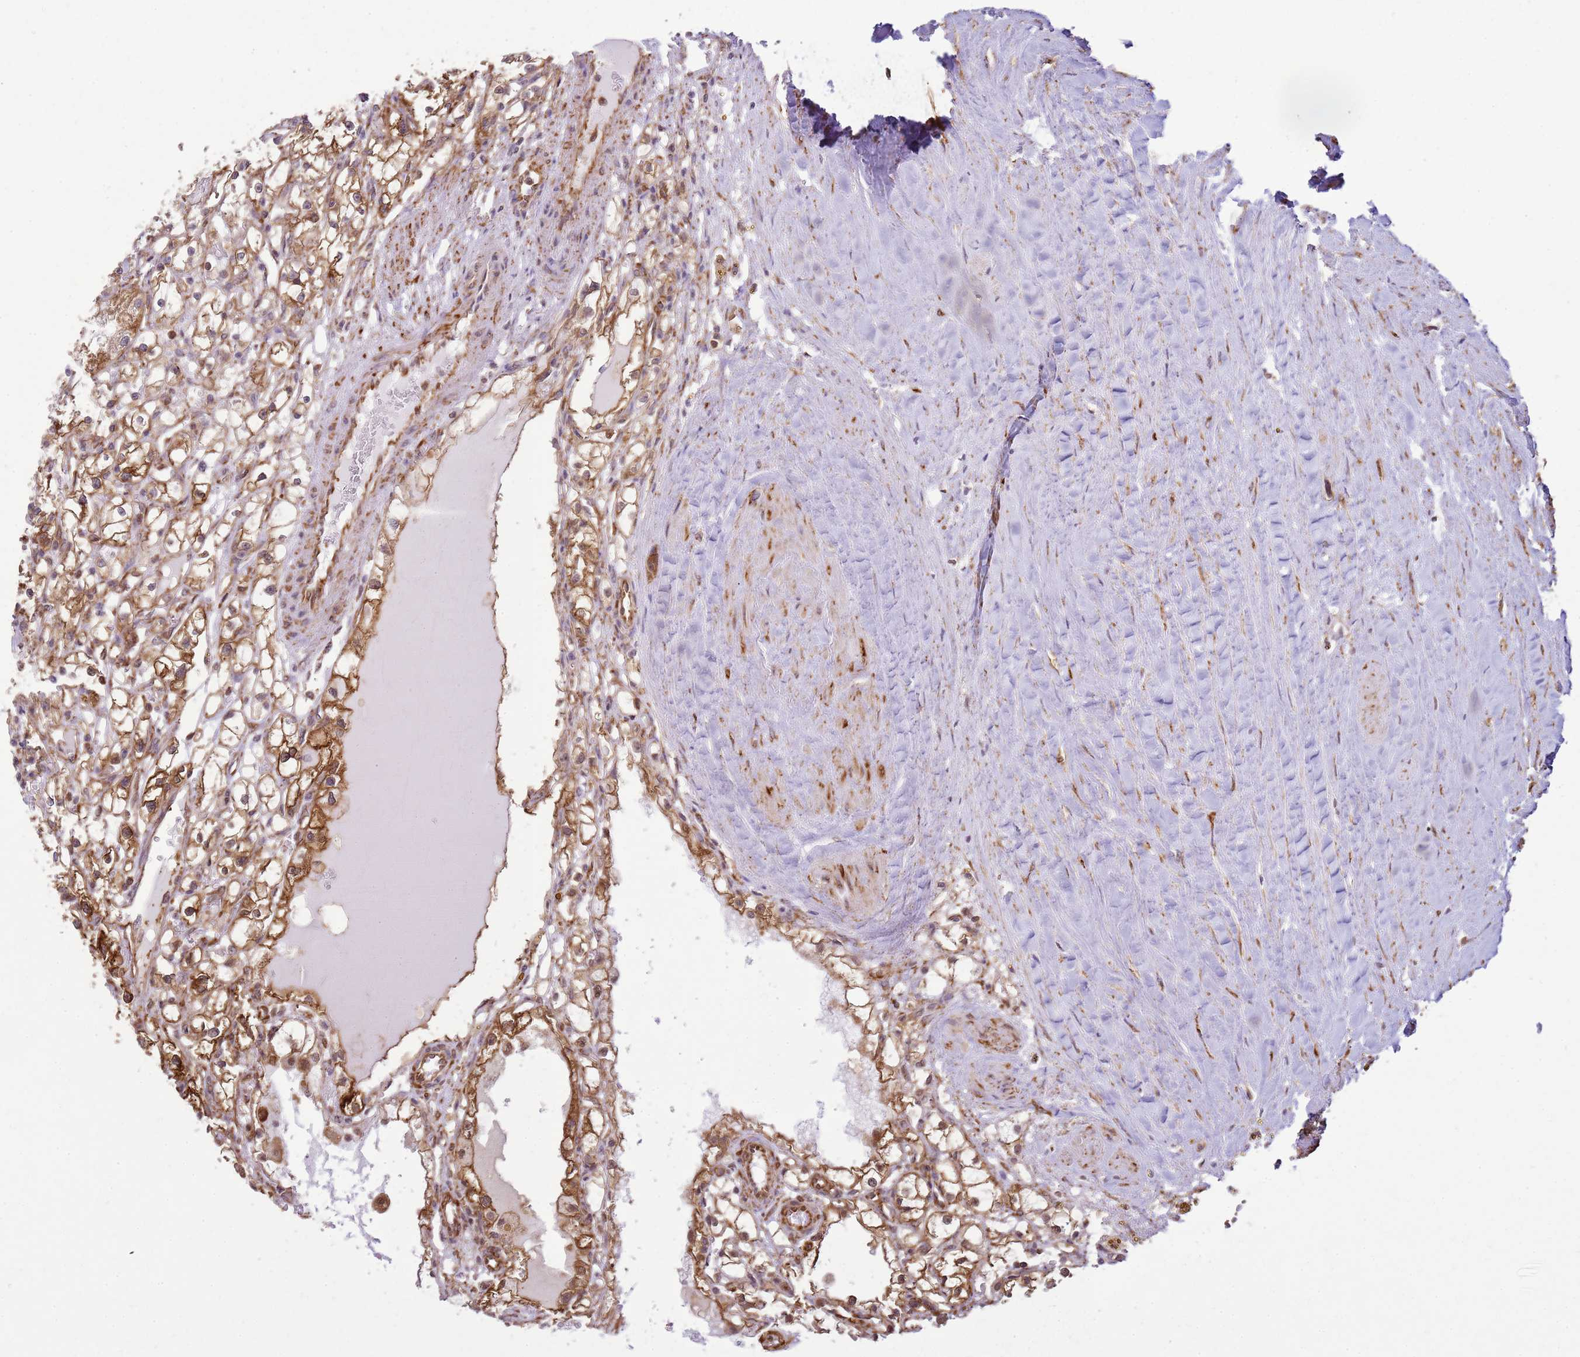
{"staining": {"intensity": "moderate", "quantity": ">75%", "location": "cytoplasmic/membranous"}, "tissue": "renal cancer", "cell_type": "Tumor cells", "image_type": "cancer", "snomed": [{"axis": "morphology", "description": "Adenocarcinoma, NOS"}, {"axis": "topography", "description": "Kidney"}], "caption": "Immunohistochemistry of human renal cancer exhibits medium levels of moderate cytoplasmic/membranous staining in approximately >75% of tumor cells.", "gene": "GABRE", "patient": {"sex": "male", "age": 56}}